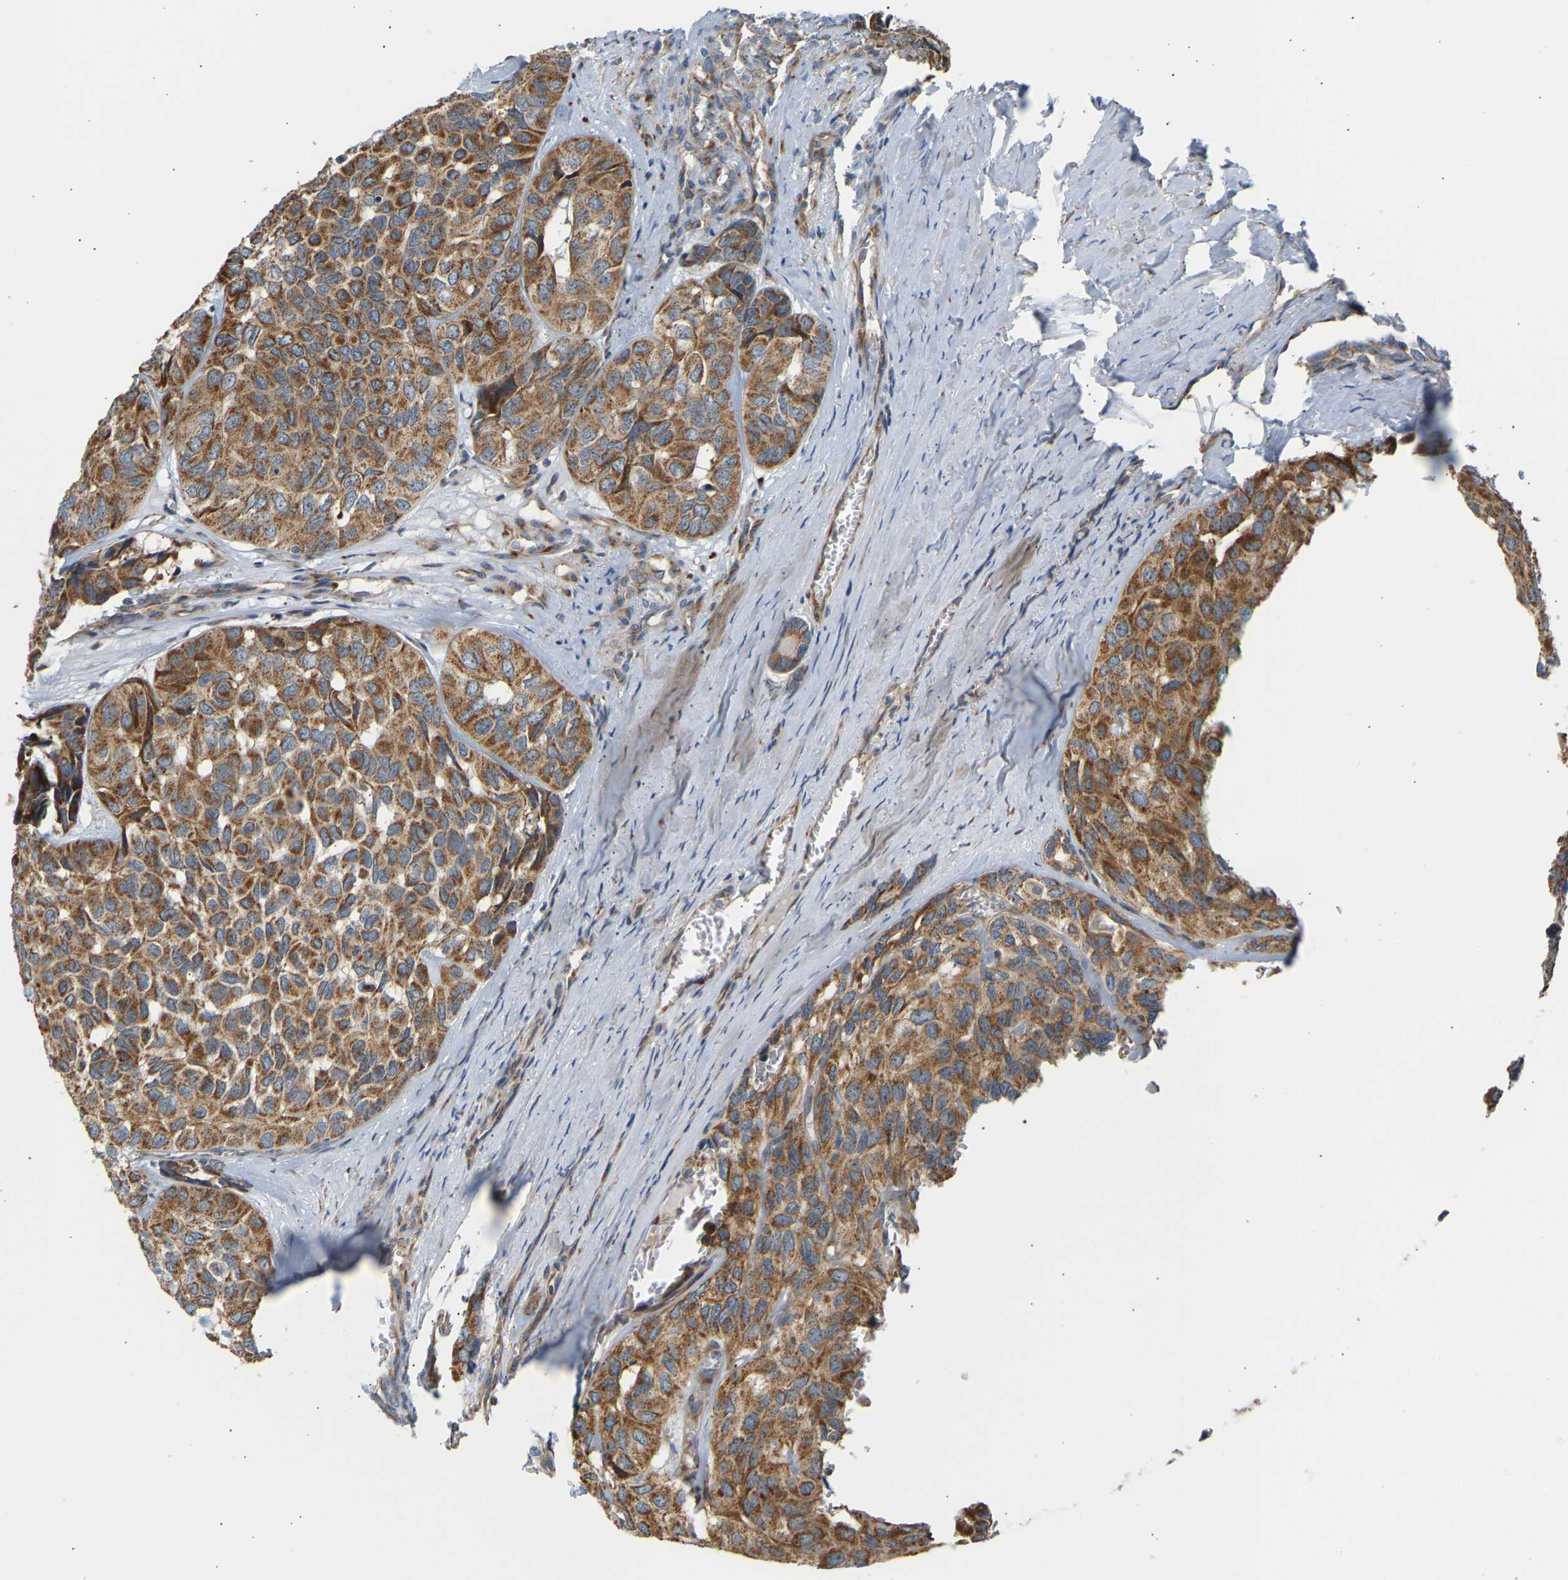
{"staining": {"intensity": "moderate", "quantity": ">75%", "location": "cytoplasmic/membranous"}, "tissue": "head and neck cancer", "cell_type": "Tumor cells", "image_type": "cancer", "snomed": [{"axis": "morphology", "description": "Adenocarcinoma, NOS"}, {"axis": "topography", "description": "Salivary gland, NOS"}, {"axis": "topography", "description": "Head-Neck"}], "caption": "A high-resolution histopathology image shows IHC staining of head and neck adenocarcinoma, which demonstrates moderate cytoplasmic/membranous positivity in about >75% of tumor cells.", "gene": "YIPF2", "patient": {"sex": "female", "age": 76}}